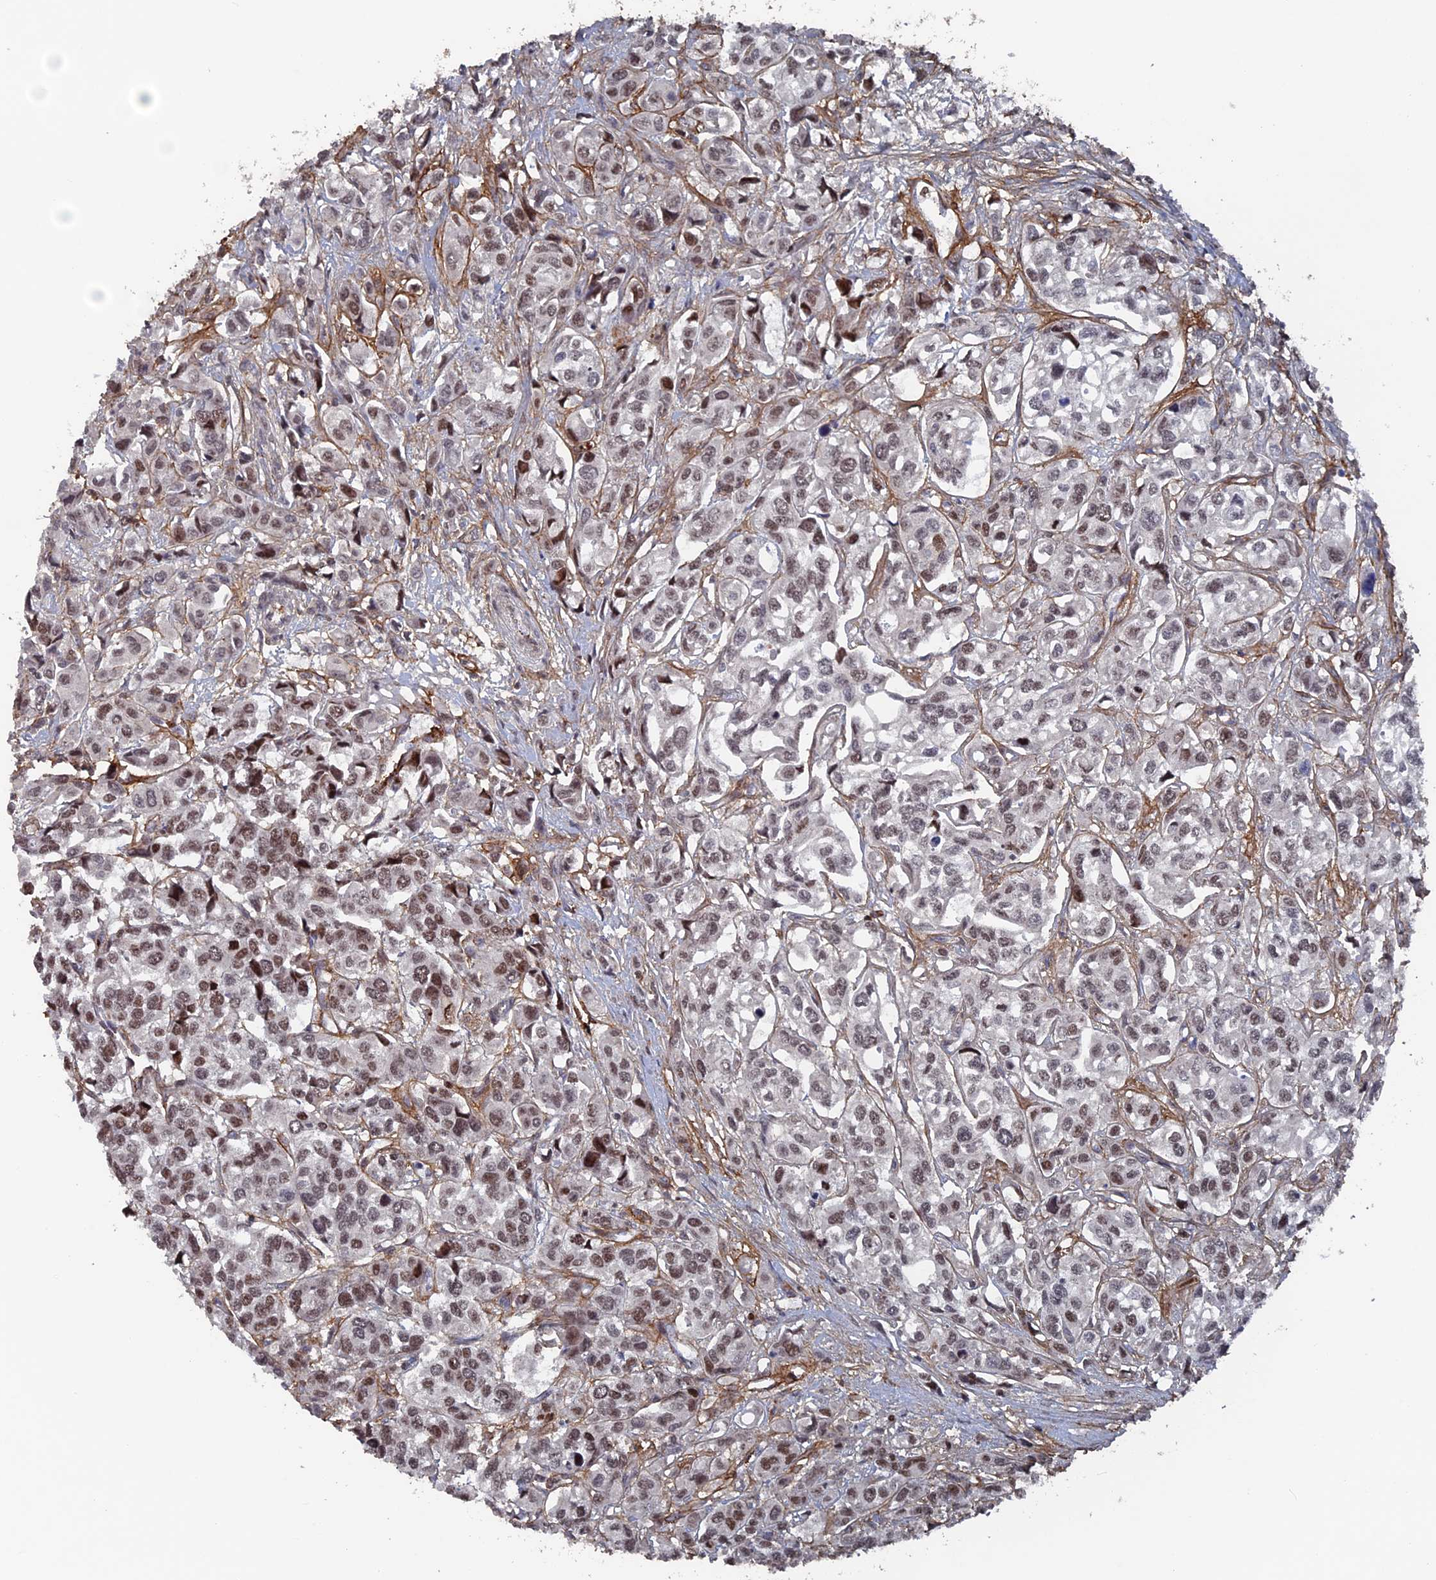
{"staining": {"intensity": "weak", "quantity": "25%-75%", "location": "nuclear"}, "tissue": "urothelial cancer", "cell_type": "Tumor cells", "image_type": "cancer", "snomed": [{"axis": "morphology", "description": "Urothelial carcinoma, High grade"}, {"axis": "topography", "description": "Urinary bladder"}], "caption": "Immunohistochemistry image of human urothelial cancer stained for a protein (brown), which exhibits low levels of weak nuclear positivity in about 25%-75% of tumor cells.", "gene": "SH3D21", "patient": {"sex": "male", "age": 67}}